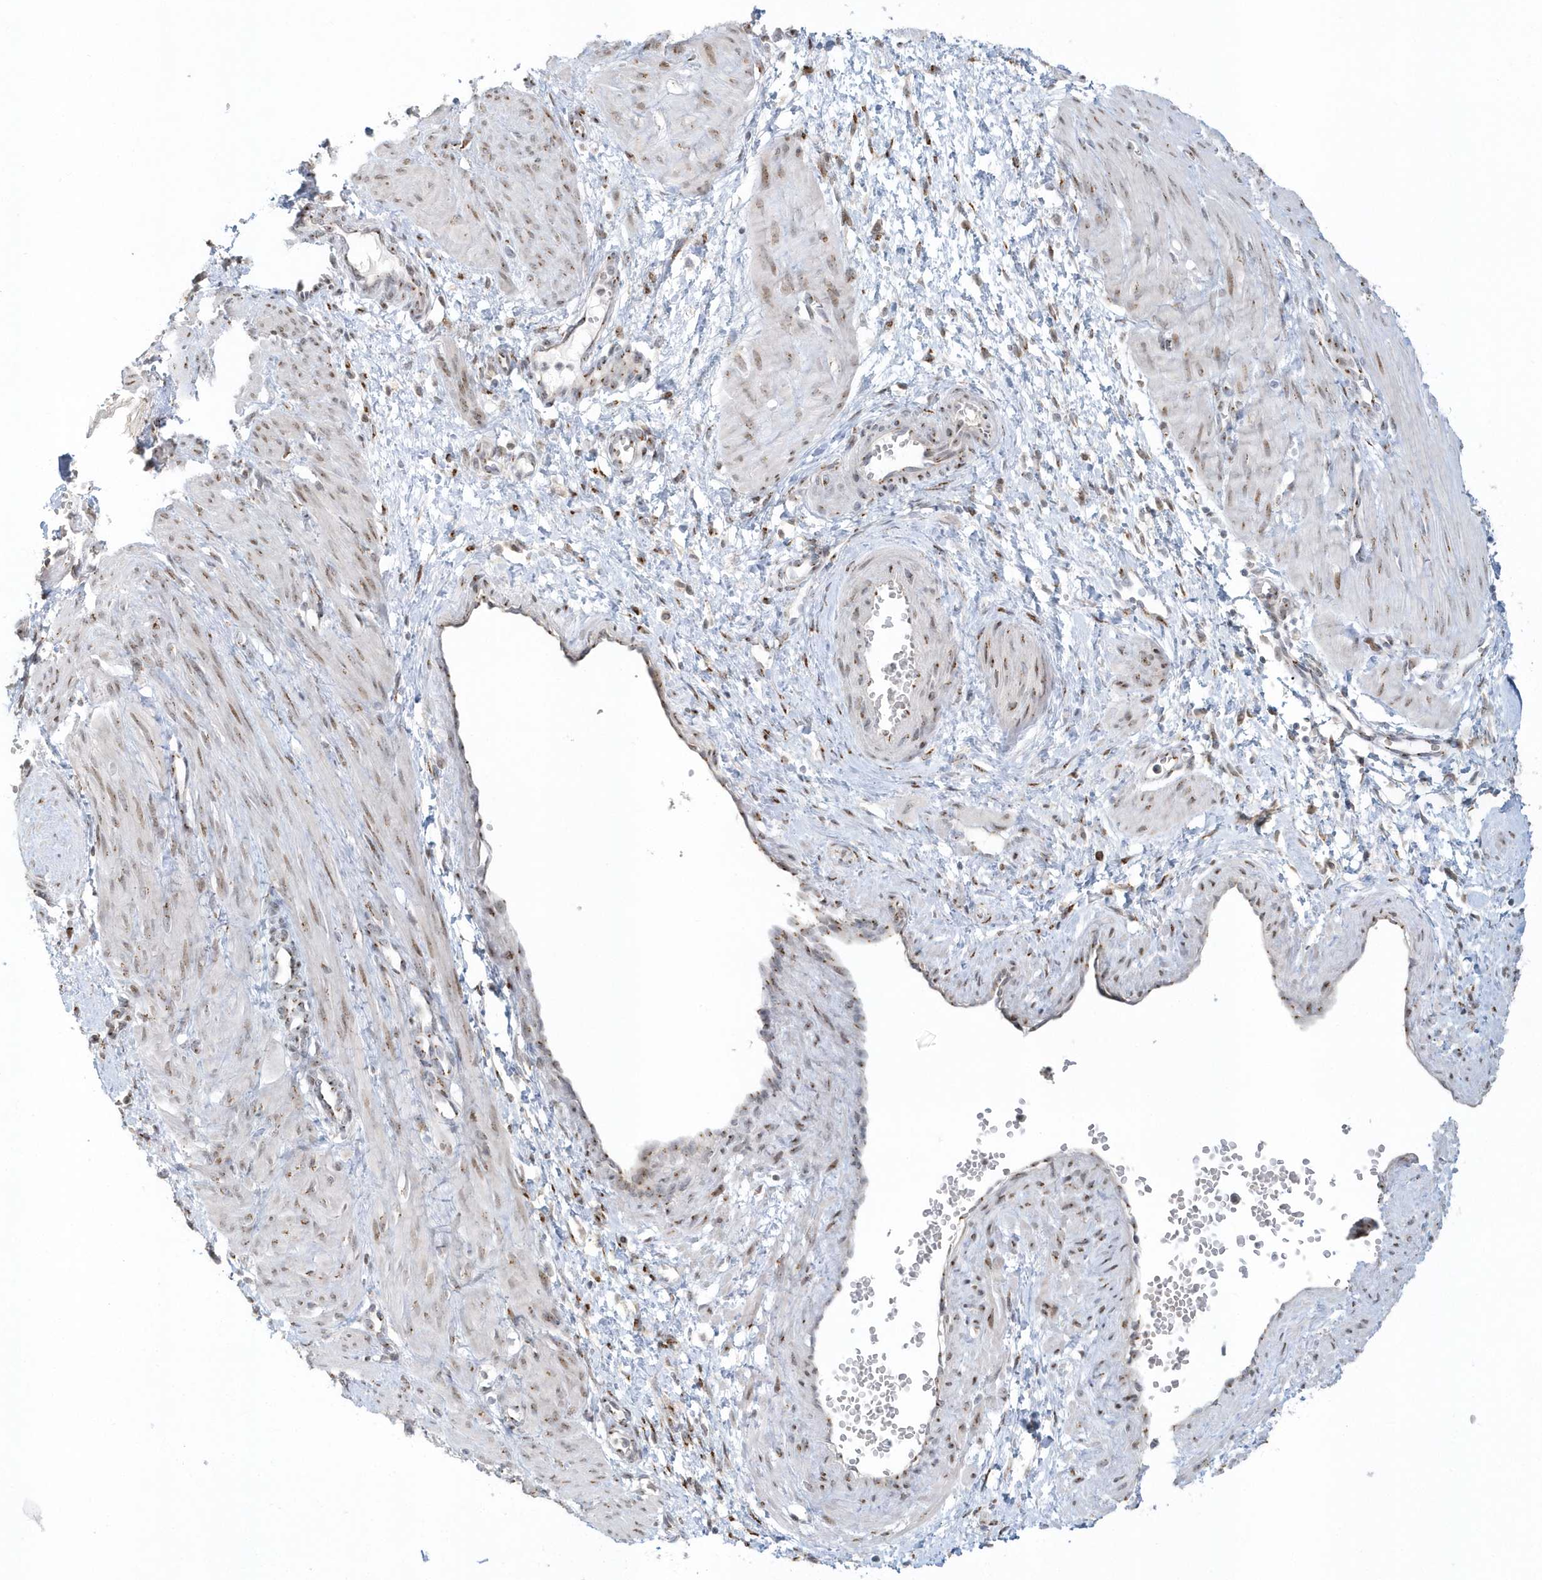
{"staining": {"intensity": "moderate", "quantity": ">75%", "location": "nuclear"}, "tissue": "smooth muscle", "cell_type": "Smooth muscle cells", "image_type": "normal", "snomed": [{"axis": "morphology", "description": "Normal tissue, NOS"}, {"axis": "topography", "description": "Endometrium"}], "caption": "Moderate nuclear positivity is present in approximately >75% of smooth muscle cells in normal smooth muscle.", "gene": "DHFR", "patient": {"sex": "female", "age": 33}}